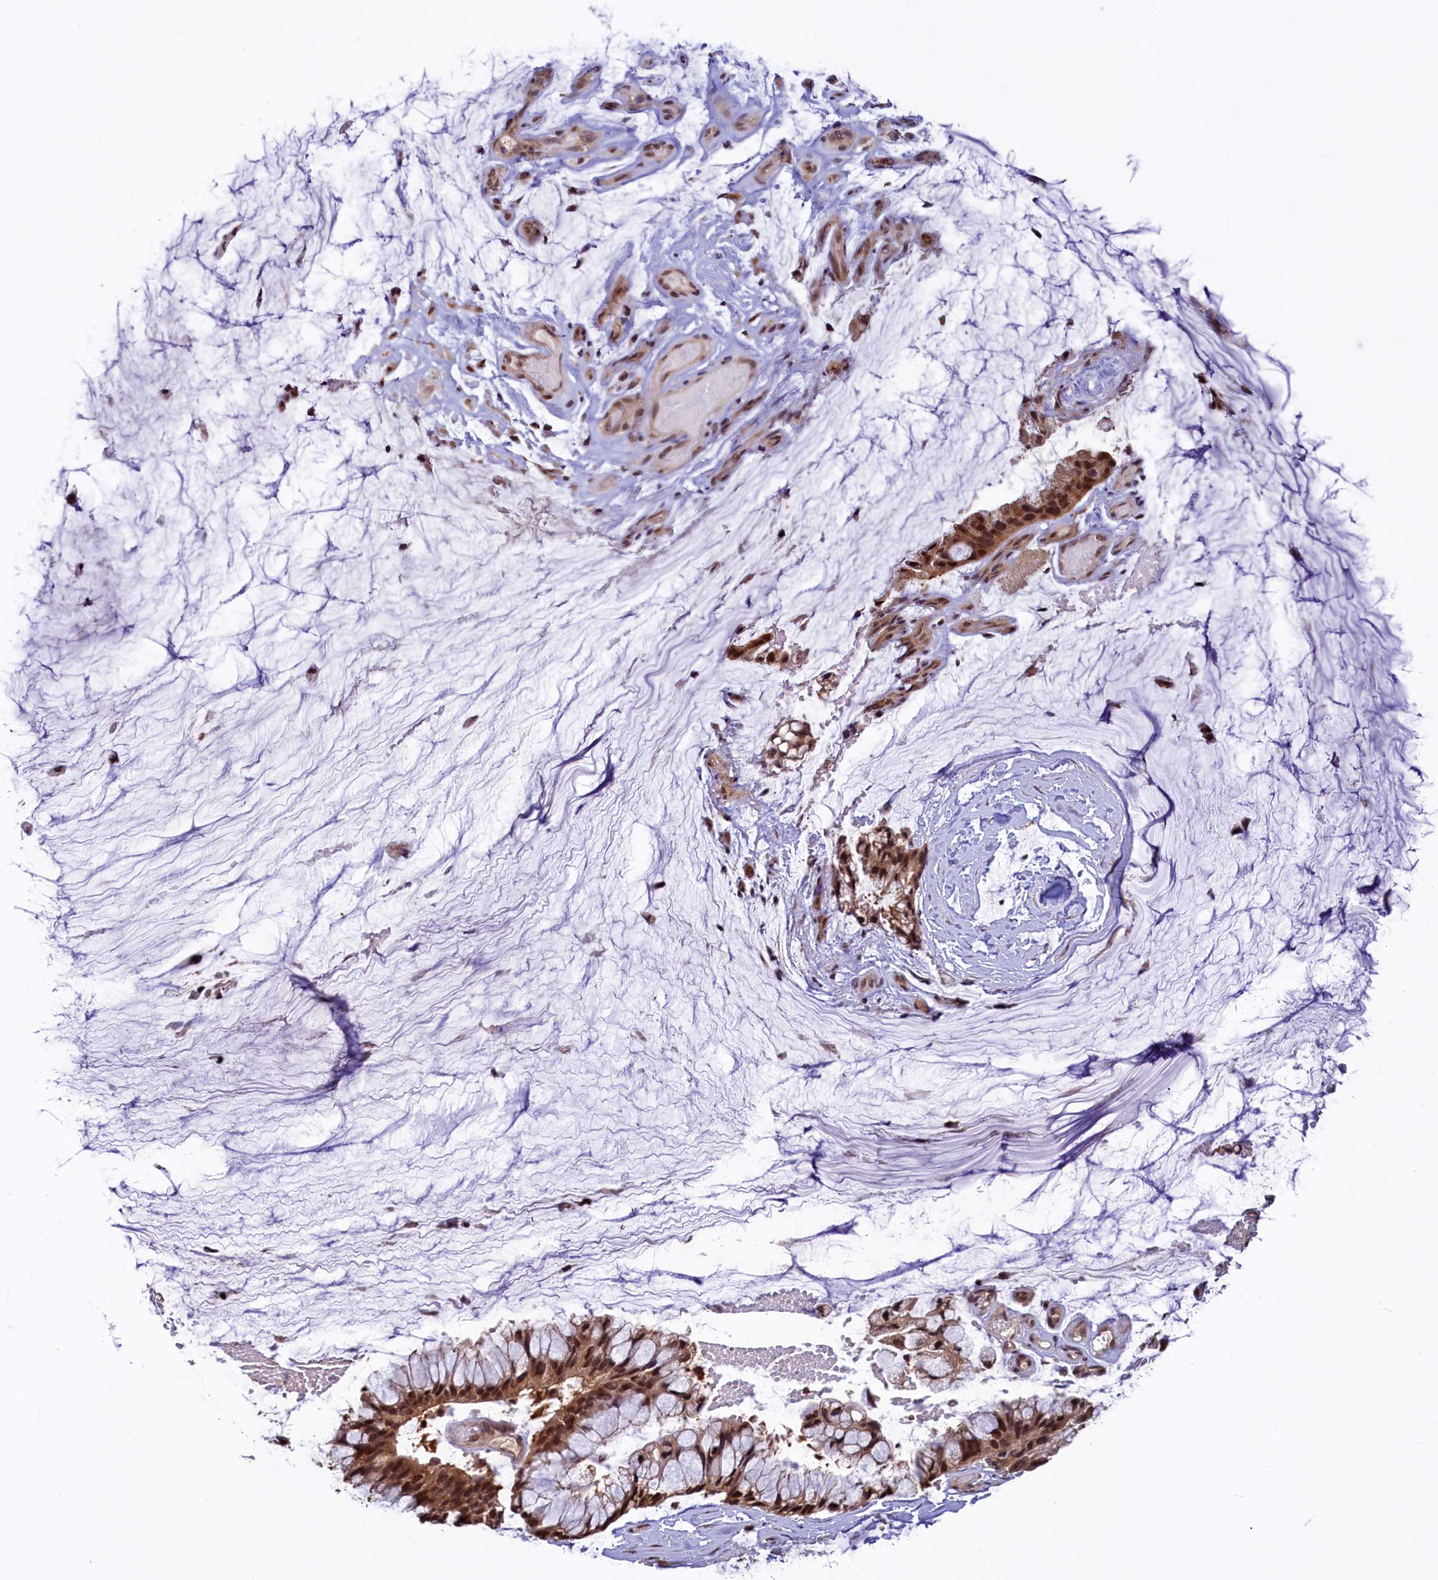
{"staining": {"intensity": "moderate", "quantity": ">75%", "location": "cytoplasmic/membranous,nuclear"}, "tissue": "ovarian cancer", "cell_type": "Tumor cells", "image_type": "cancer", "snomed": [{"axis": "morphology", "description": "Cystadenocarcinoma, mucinous, NOS"}, {"axis": "topography", "description": "Ovary"}], "caption": "A photomicrograph showing moderate cytoplasmic/membranous and nuclear expression in about >75% of tumor cells in ovarian cancer, as visualized by brown immunohistochemical staining.", "gene": "SLC7A6OS", "patient": {"sex": "female", "age": 39}}